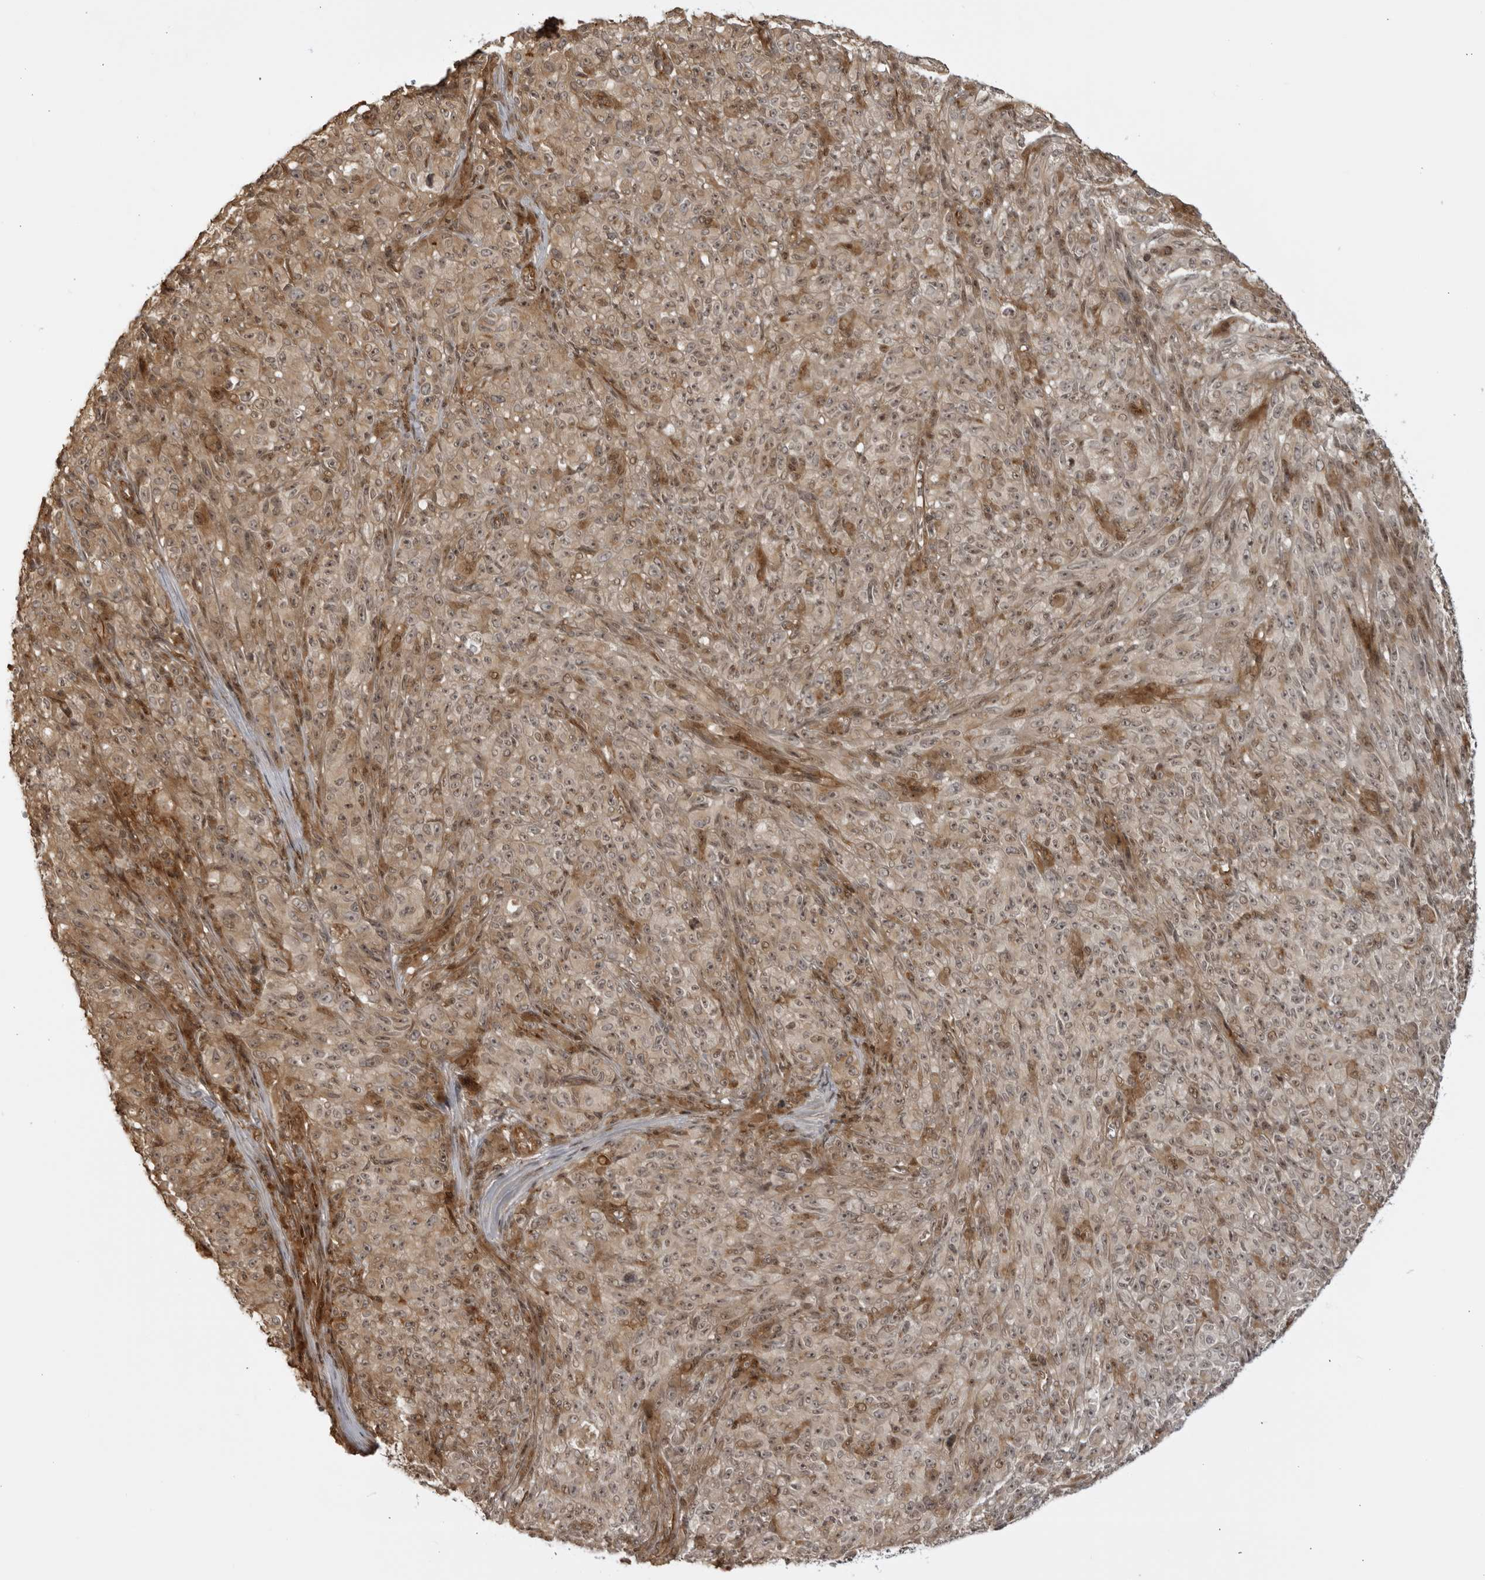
{"staining": {"intensity": "weak", "quantity": ">75%", "location": "cytoplasmic/membranous,nuclear"}, "tissue": "melanoma", "cell_type": "Tumor cells", "image_type": "cancer", "snomed": [{"axis": "morphology", "description": "Malignant melanoma, NOS"}, {"axis": "topography", "description": "Skin"}], "caption": "This micrograph shows IHC staining of malignant melanoma, with low weak cytoplasmic/membranous and nuclear expression in approximately >75% of tumor cells.", "gene": "TCF21", "patient": {"sex": "female", "age": 82}}